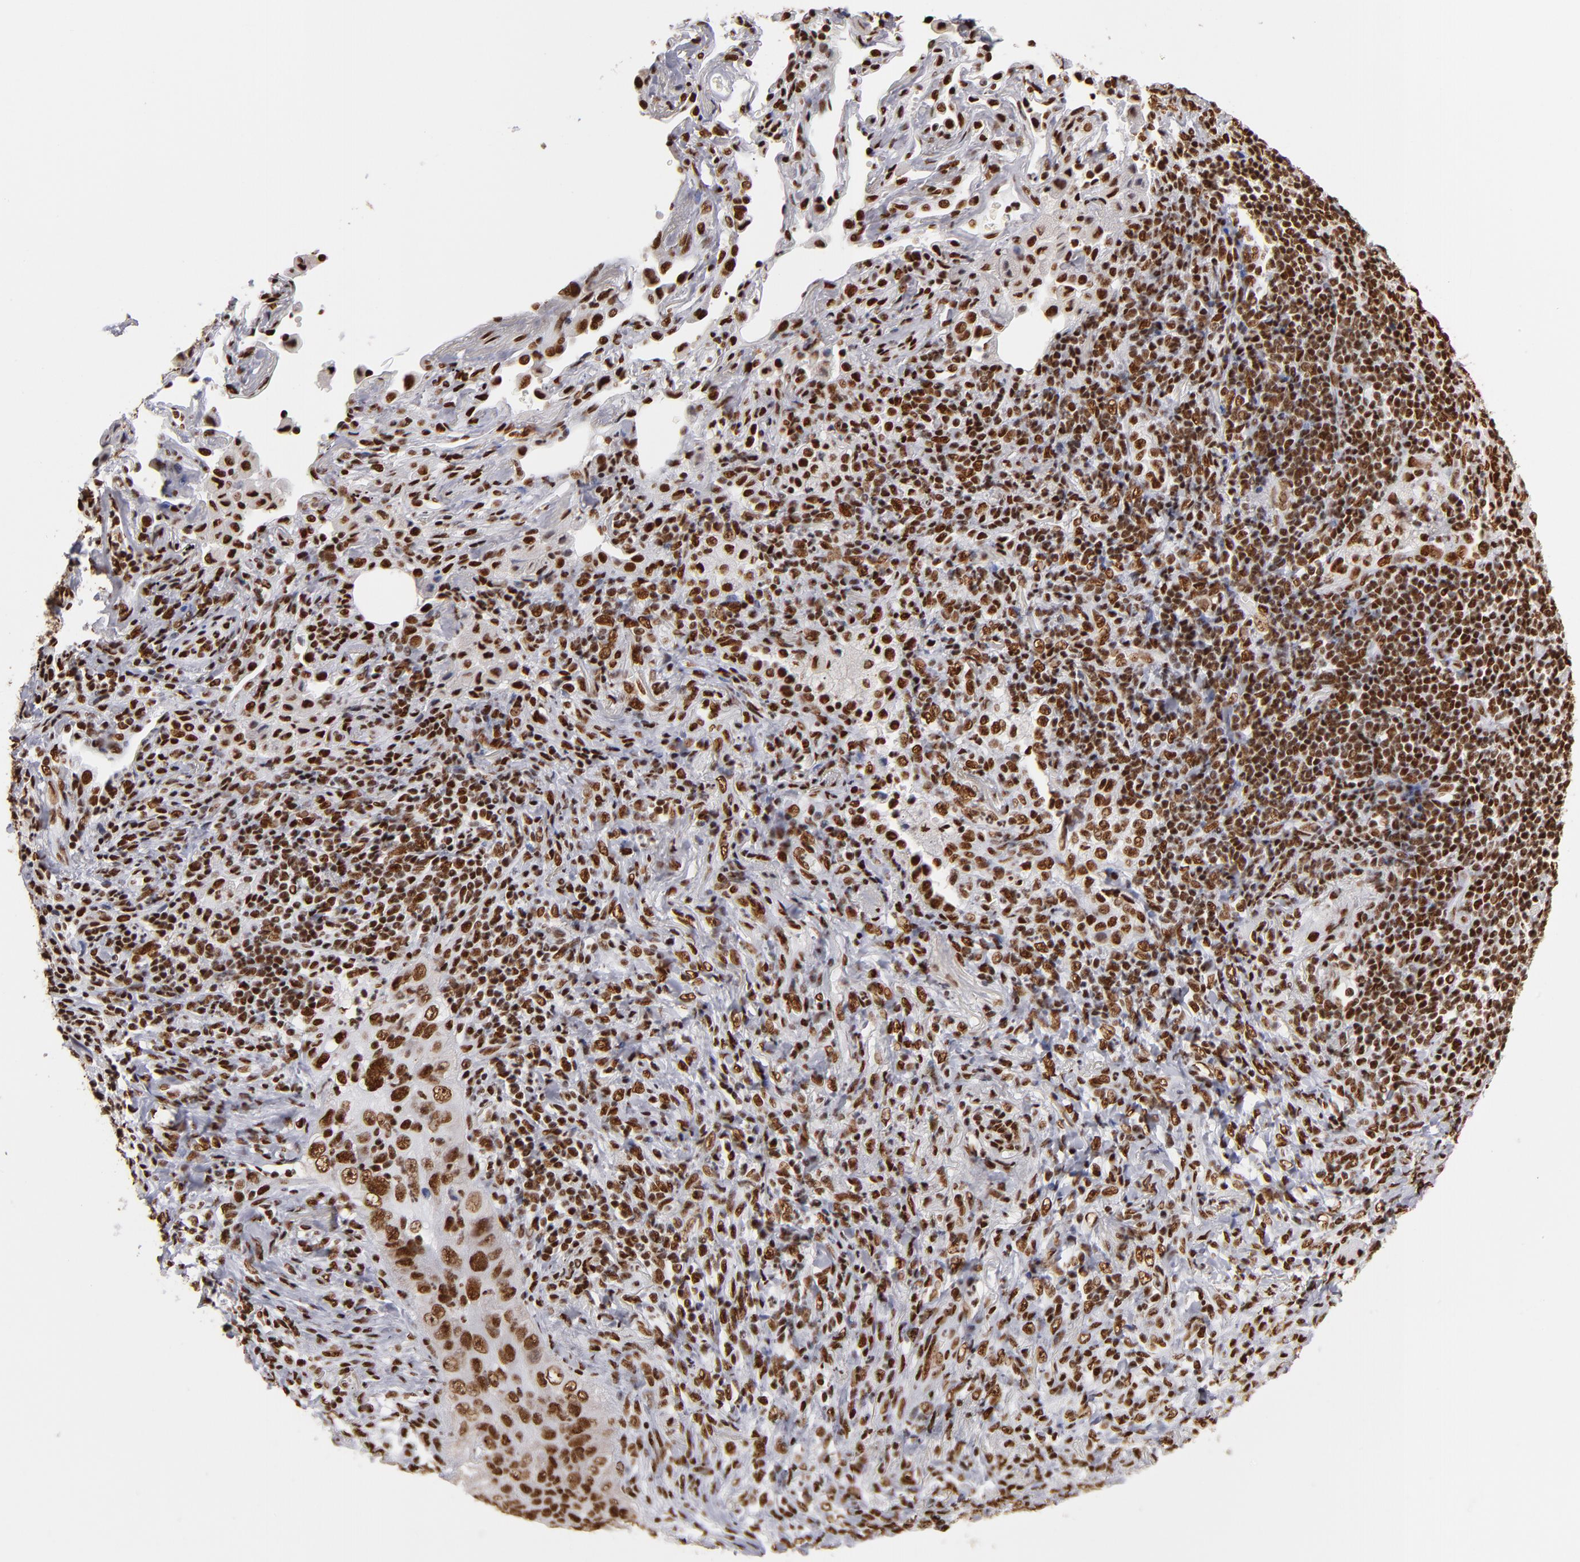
{"staining": {"intensity": "strong", "quantity": ">75%", "location": "nuclear"}, "tissue": "lung cancer", "cell_type": "Tumor cells", "image_type": "cancer", "snomed": [{"axis": "morphology", "description": "Squamous cell carcinoma, NOS"}, {"axis": "topography", "description": "Lung"}], "caption": "Protein positivity by immunohistochemistry displays strong nuclear expression in approximately >75% of tumor cells in lung squamous cell carcinoma. The protein is shown in brown color, while the nuclei are stained blue.", "gene": "MRE11", "patient": {"sex": "female", "age": 67}}